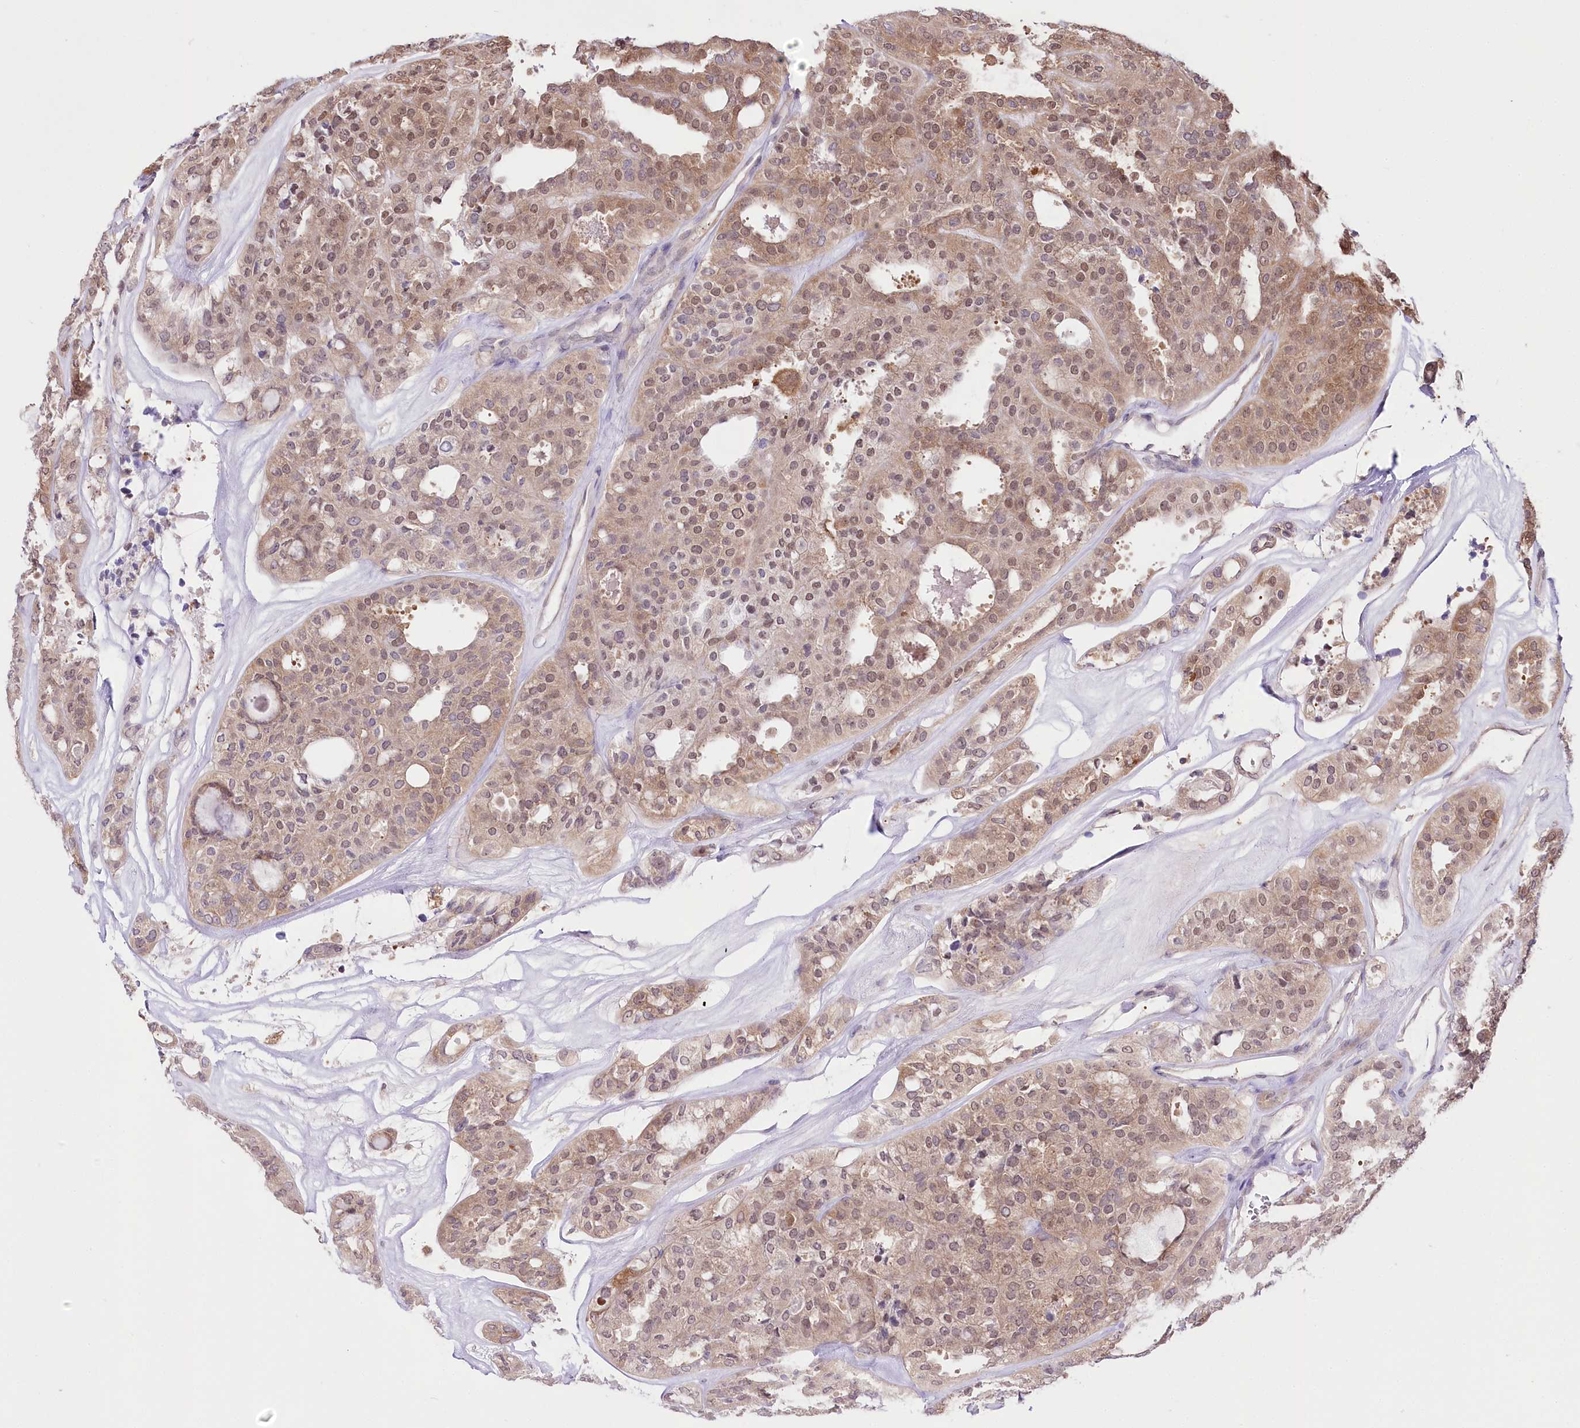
{"staining": {"intensity": "moderate", "quantity": ">75%", "location": "cytoplasmic/membranous,nuclear"}, "tissue": "thyroid cancer", "cell_type": "Tumor cells", "image_type": "cancer", "snomed": [{"axis": "morphology", "description": "Follicular adenoma carcinoma, NOS"}, {"axis": "topography", "description": "Thyroid gland"}], "caption": "Immunohistochemical staining of human thyroid cancer demonstrates moderate cytoplasmic/membranous and nuclear protein positivity in approximately >75% of tumor cells.", "gene": "UGP2", "patient": {"sex": "male", "age": 75}}